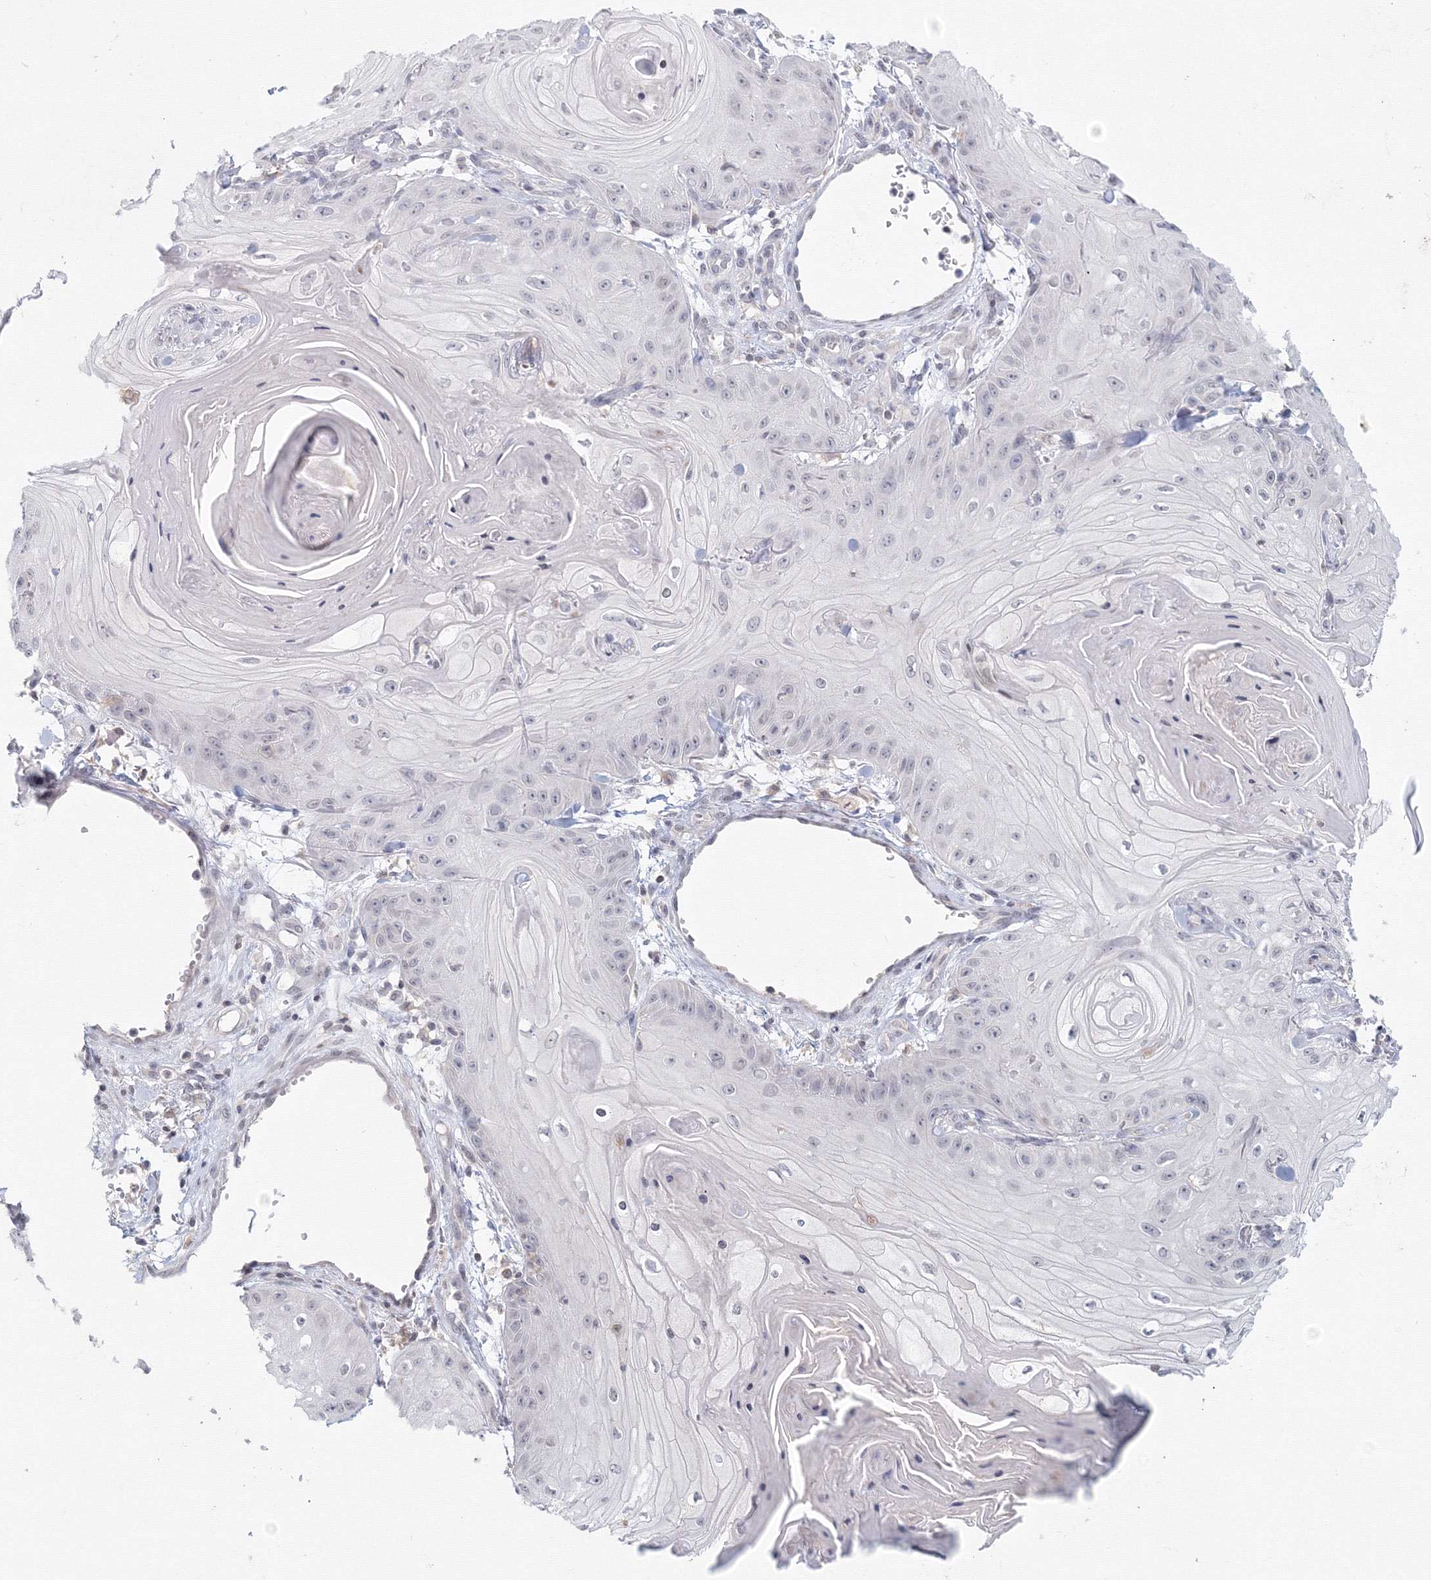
{"staining": {"intensity": "negative", "quantity": "none", "location": "none"}, "tissue": "skin cancer", "cell_type": "Tumor cells", "image_type": "cancer", "snomed": [{"axis": "morphology", "description": "Squamous cell carcinoma, NOS"}, {"axis": "topography", "description": "Skin"}], "caption": "Tumor cells show no significant protein expression in skin cancer (squamous cell carcinoma).", "gene": "SLC7A7", "patient": {"sex": "male", "age": 74}}